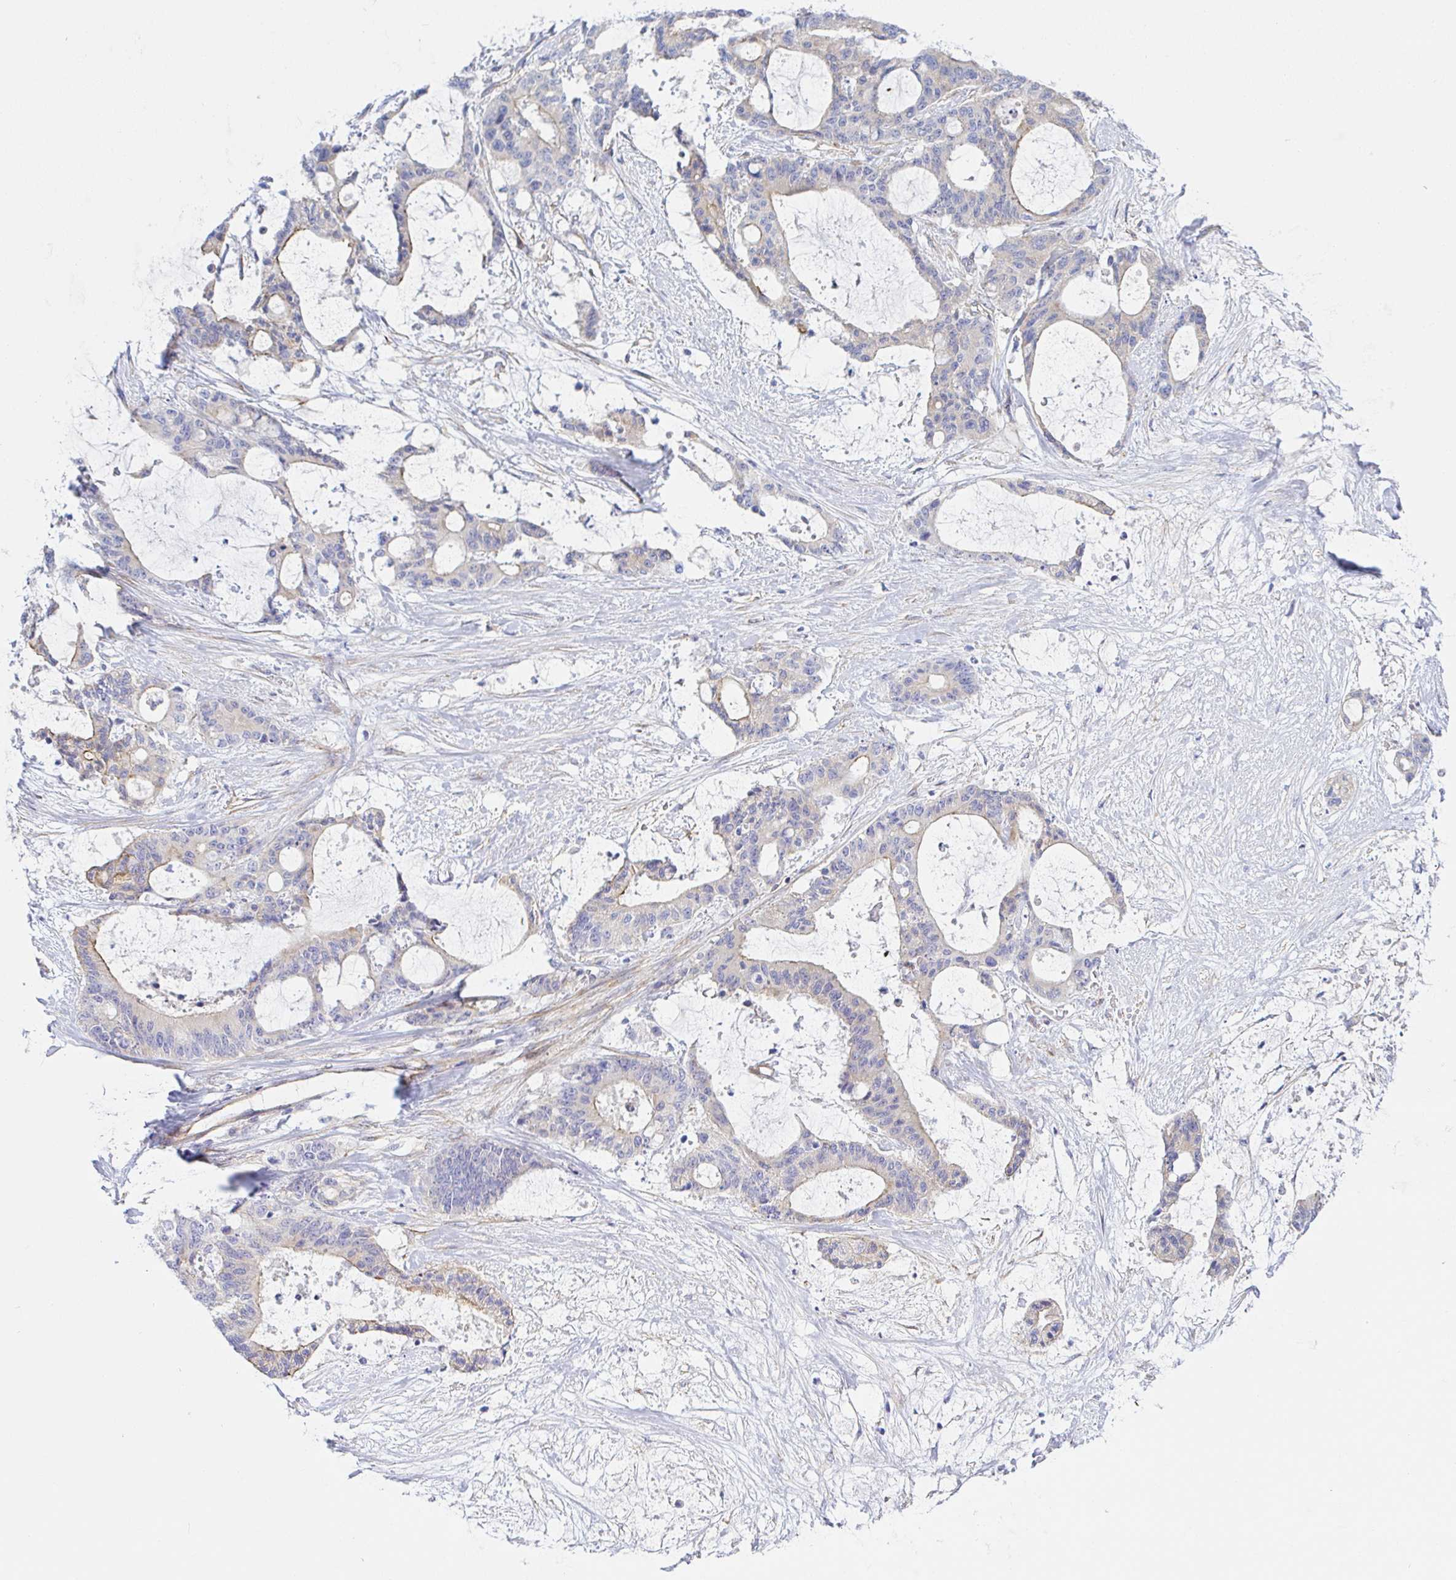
{"staining": {"intensity": "weak", "quantity": "<25%", "location": "cytoplasmic/membranous"}, "tissue": "liver cancer", "cell_type": "Tumor cells", "image_type": "cancer", "snomed": [{"axis": "morphology", "description": "Normal tissue, NOS"}, {"axis": "morphology", "description": "Cholangiocarcinoma"}, {"axis": "topography", "description": "Liver"}, {"axis": "topography", "description": "Peripheral nerve tissue"}], "caption": "Immunohistochemistry (IHC) of liver cancer (cholangiocarcinoma) exhibits no positivity in tumor cells.", "gene": "ARL4D", "patient": {"sex": "female", "age": 73}}